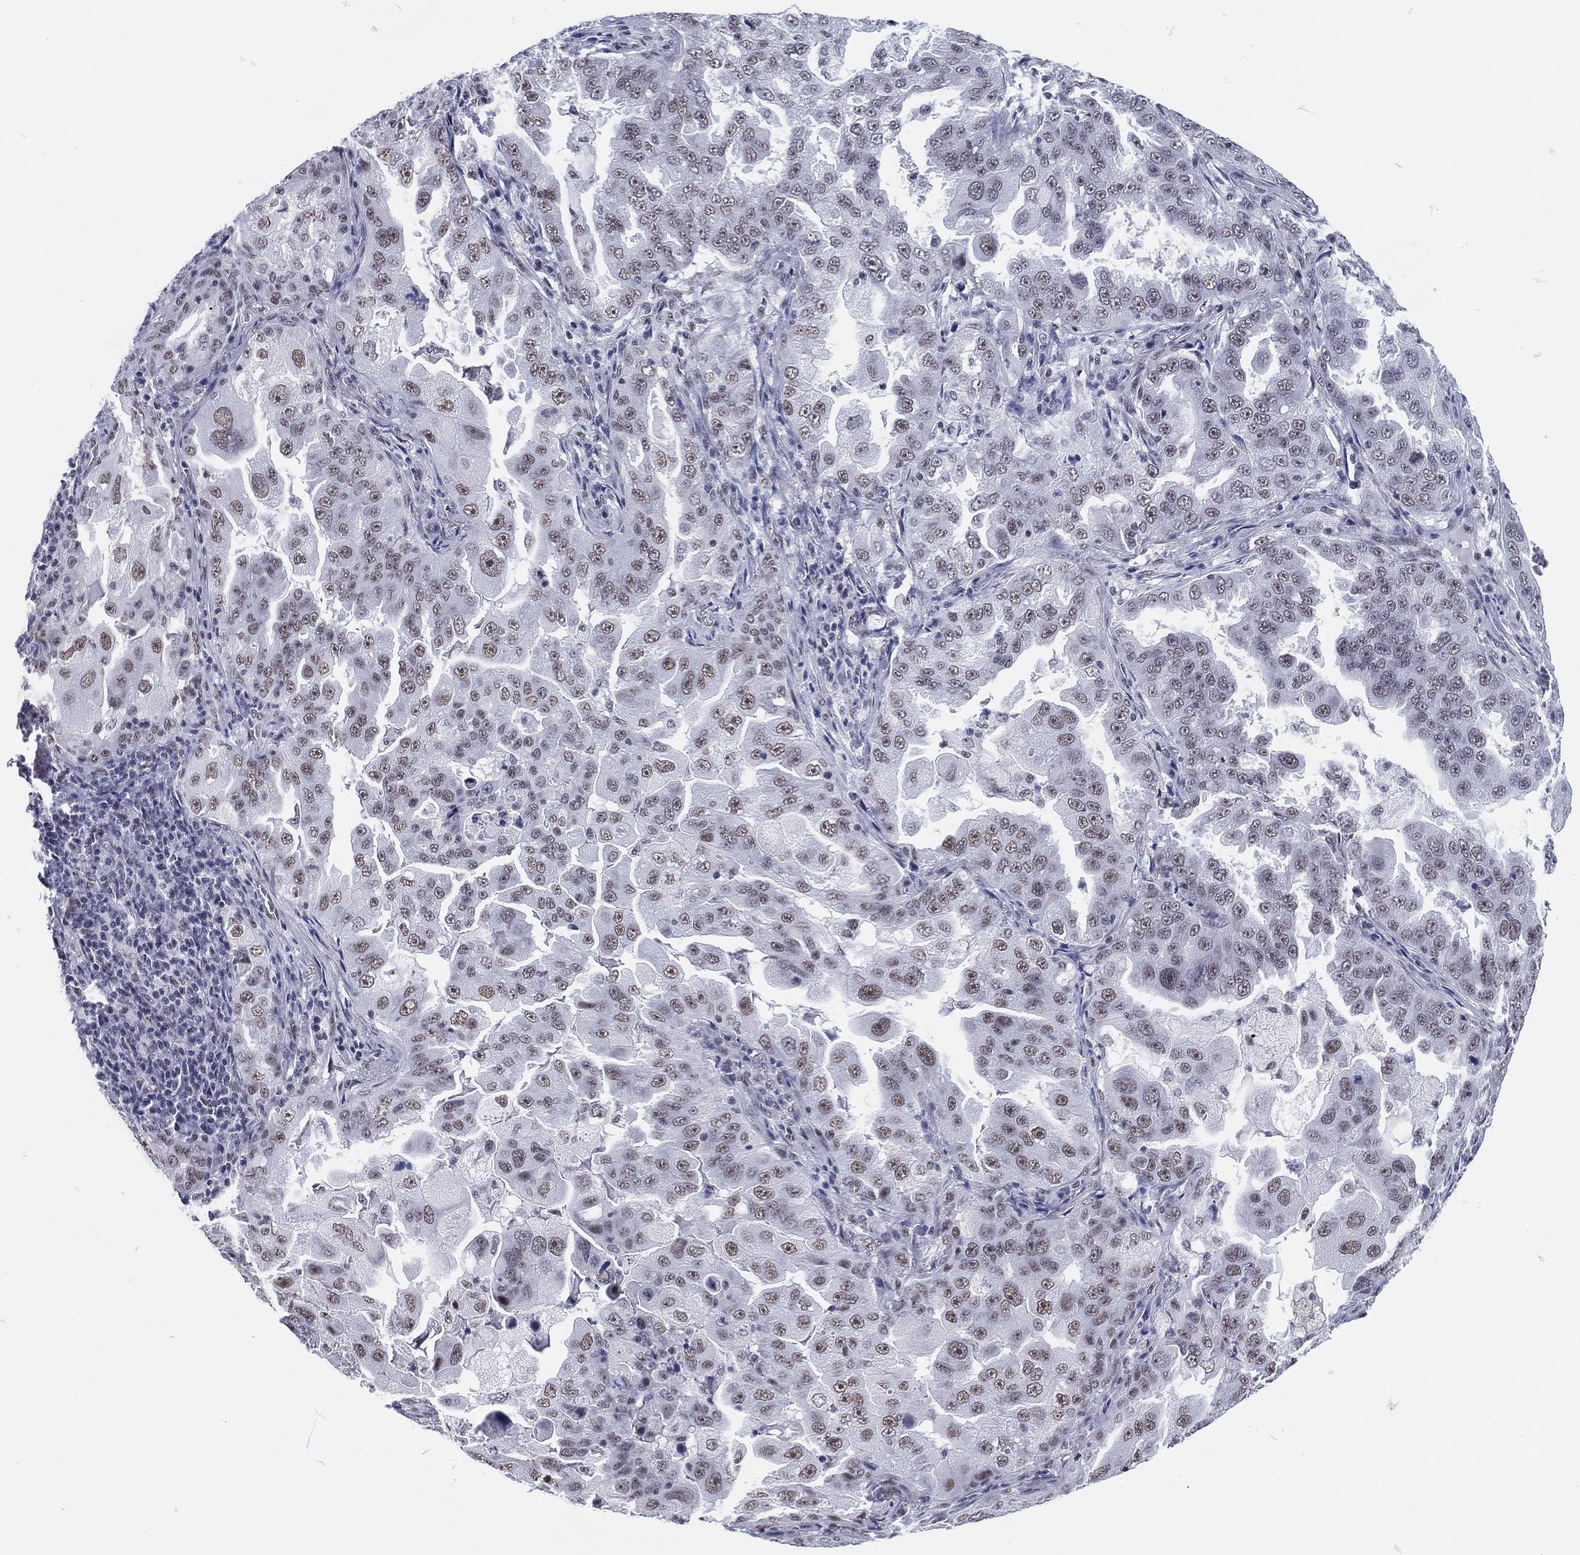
{"staining": {"intensity": "weak", "quantity": "25%-75%", "location": "nuclear"}, "tissue": "lung cancer", "cell_type": "Tumor cells", "image_type": "cancer", "snomed": [{"axis": "morphology", "description": "Adenocarcinoma, NOS"}, {"axis": "topography", "description": "Lung"}], "caption": "Lung cancer tissue shows weak nuclear positivity in about 25%-75% of tumor cells, visualized by immunohistochemistry.", "gene": "MAPK8IP1", "patient": {"sex": "female", "age": 61}}